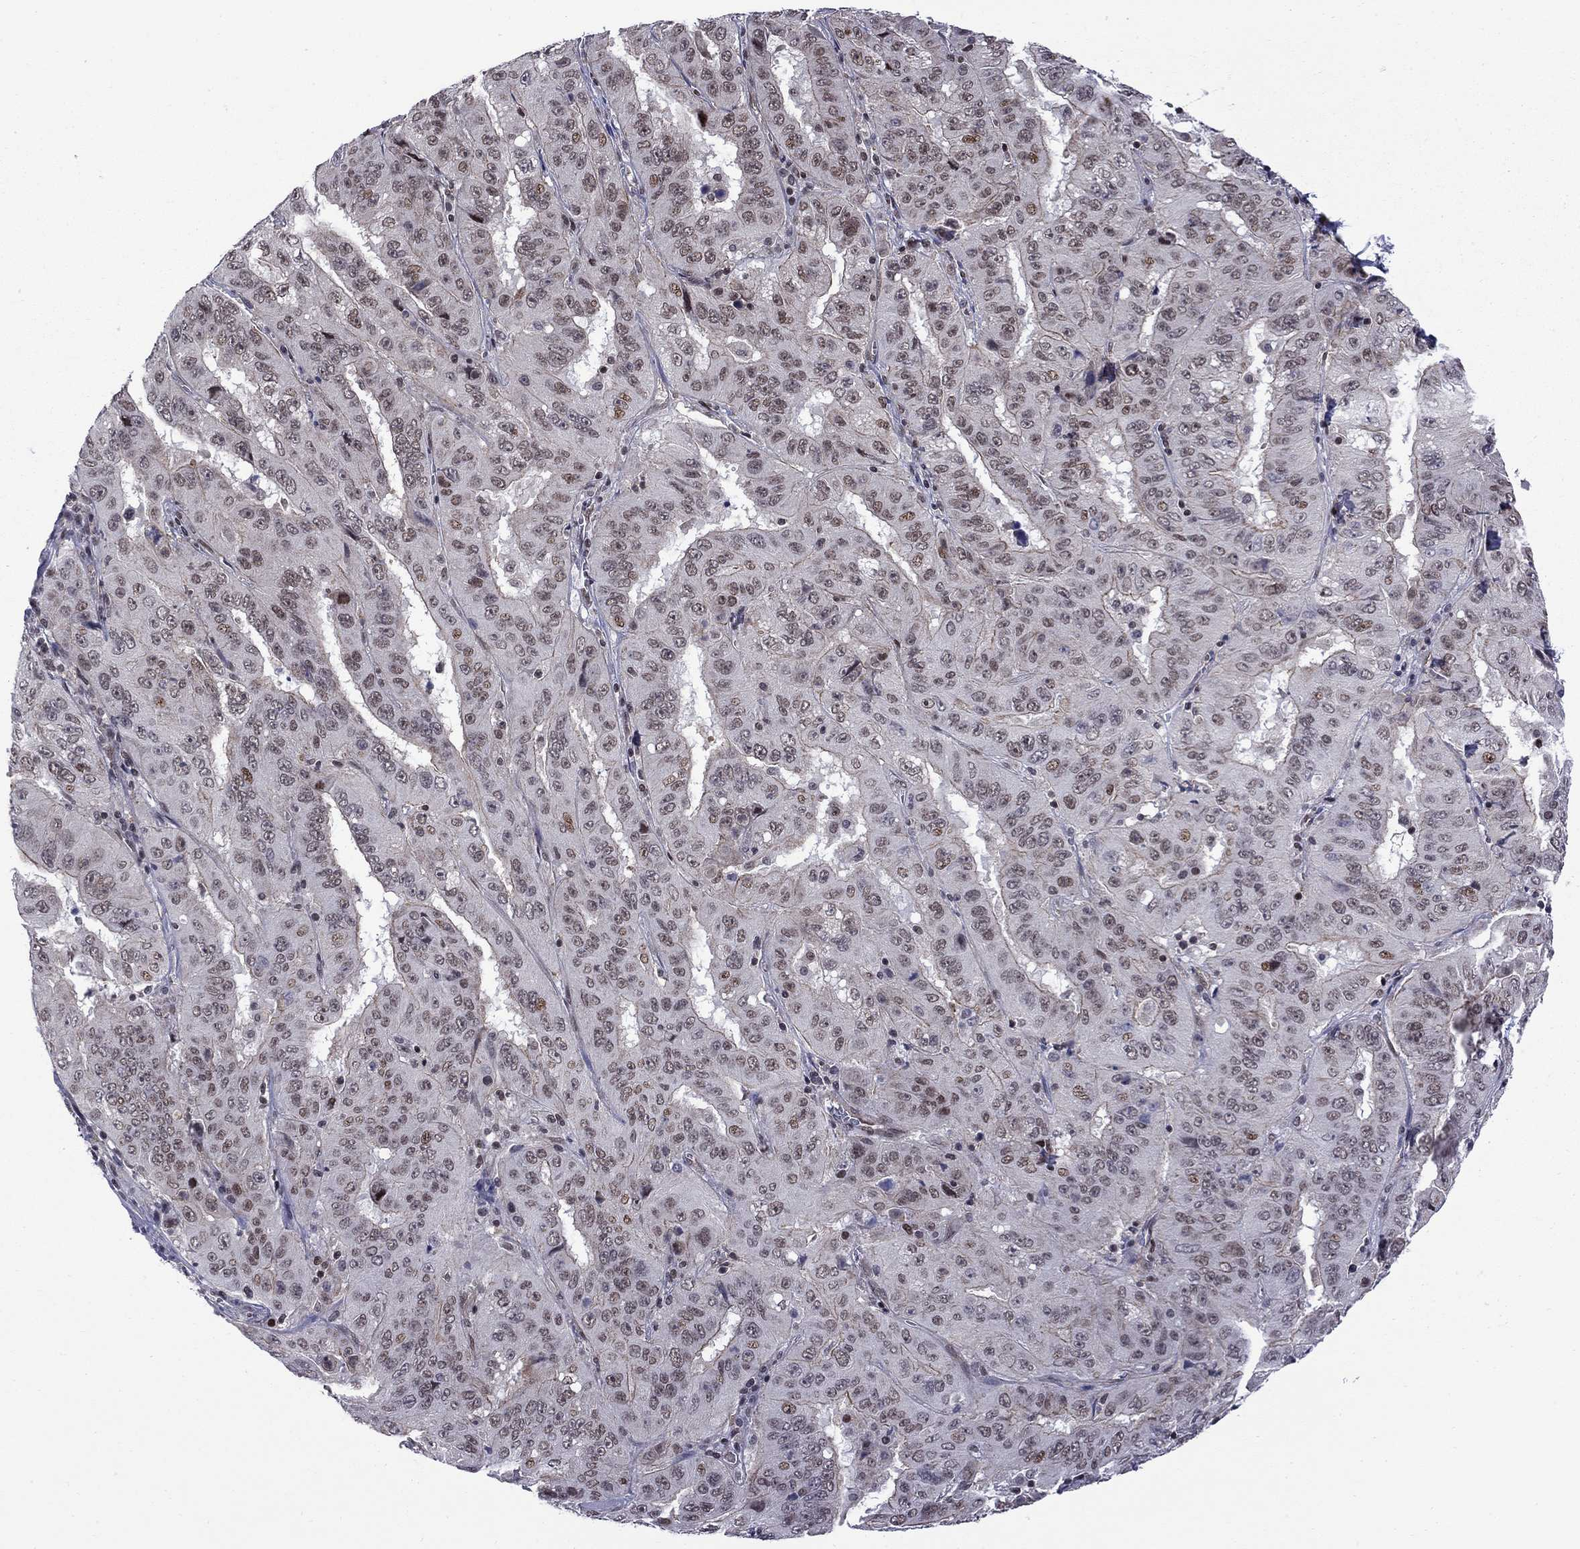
{"staining": {"intensity": "moderate", "quantity": "<25%", "location": "nuclear"}, "tissue": "pancreatic cancer", "cell_type": "Tumor cells", "image_type": "cancer", "snomed": [{"axis": "morphology", "description": "Adenocarcinoma, NOS"}, {"axis": "topography", "description": "Pancreas"}], "caption": "Brown immunohistochemical staining in human pancreatic adenocarcinoma displays moderate nuclear positivity in about <25% of tumor cells. Immunohistochemistry (ihc) stains the protein of interest in brown and the nuclei are stained blue.", "gene": "BRF1", "patient": {"sex": "male", "age": 63}}